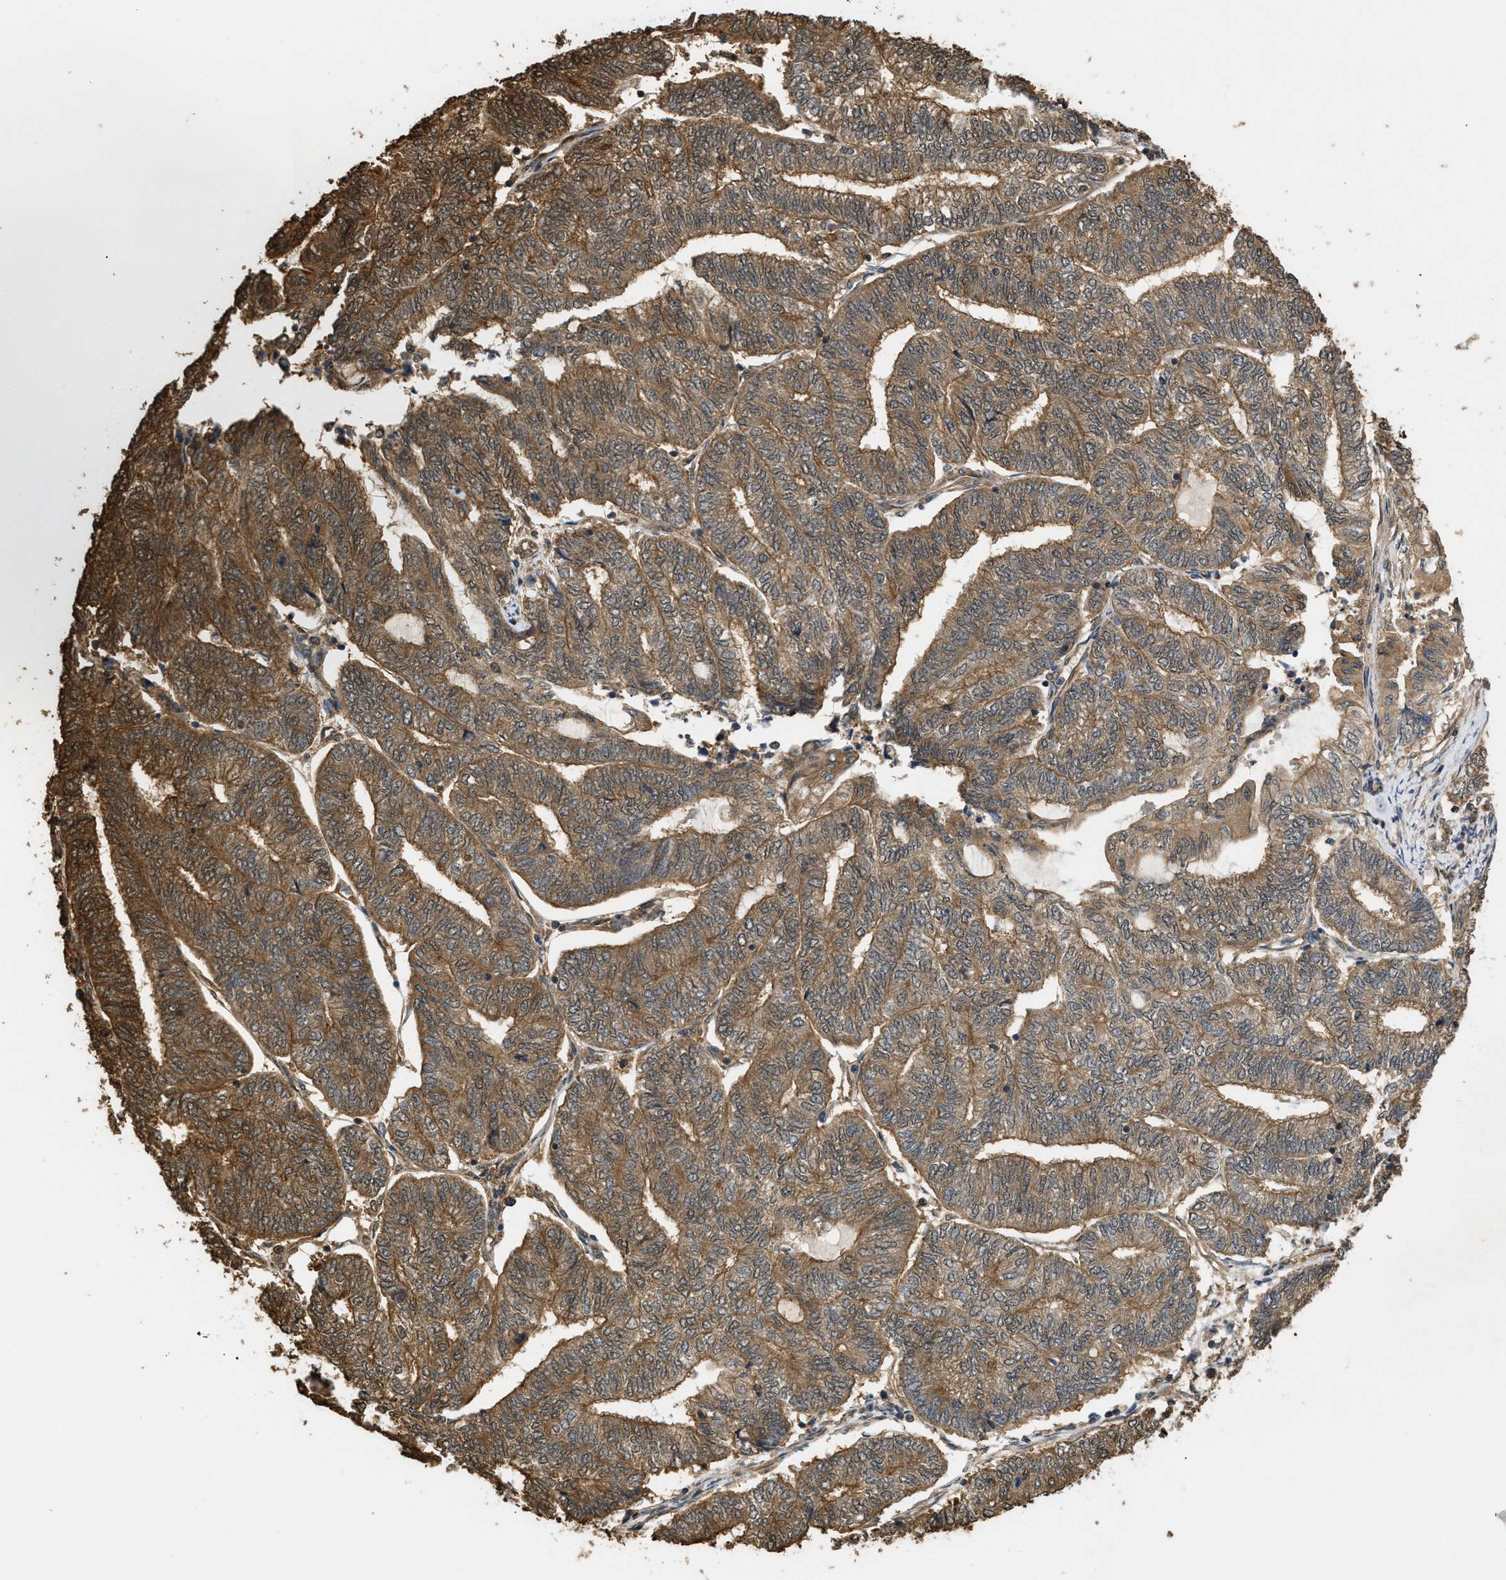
{"staining": {"intensity": "moderate", "quantity": ">75%", "location": "cytoplasmic/membranous"}, "tissue": "endometrial cancer", "cell_type": "Tumor cells", "image_type": "cancer", "snomed": [{"axis": "morphology", "description": "Adenocarcinoma, NOS"}, {"axis": "topography", "description": "Uterus"}, {"axis": "topography", "description": "Endometrium"}], "caption": "Immunohistochemical staining of endometrial cancer exhibits moderate cytoplasmic/membranous protein expression in approximately >75% of tumor cells.", "gene": "CALM1", "patient": {"sex": "female", "age": 70}}